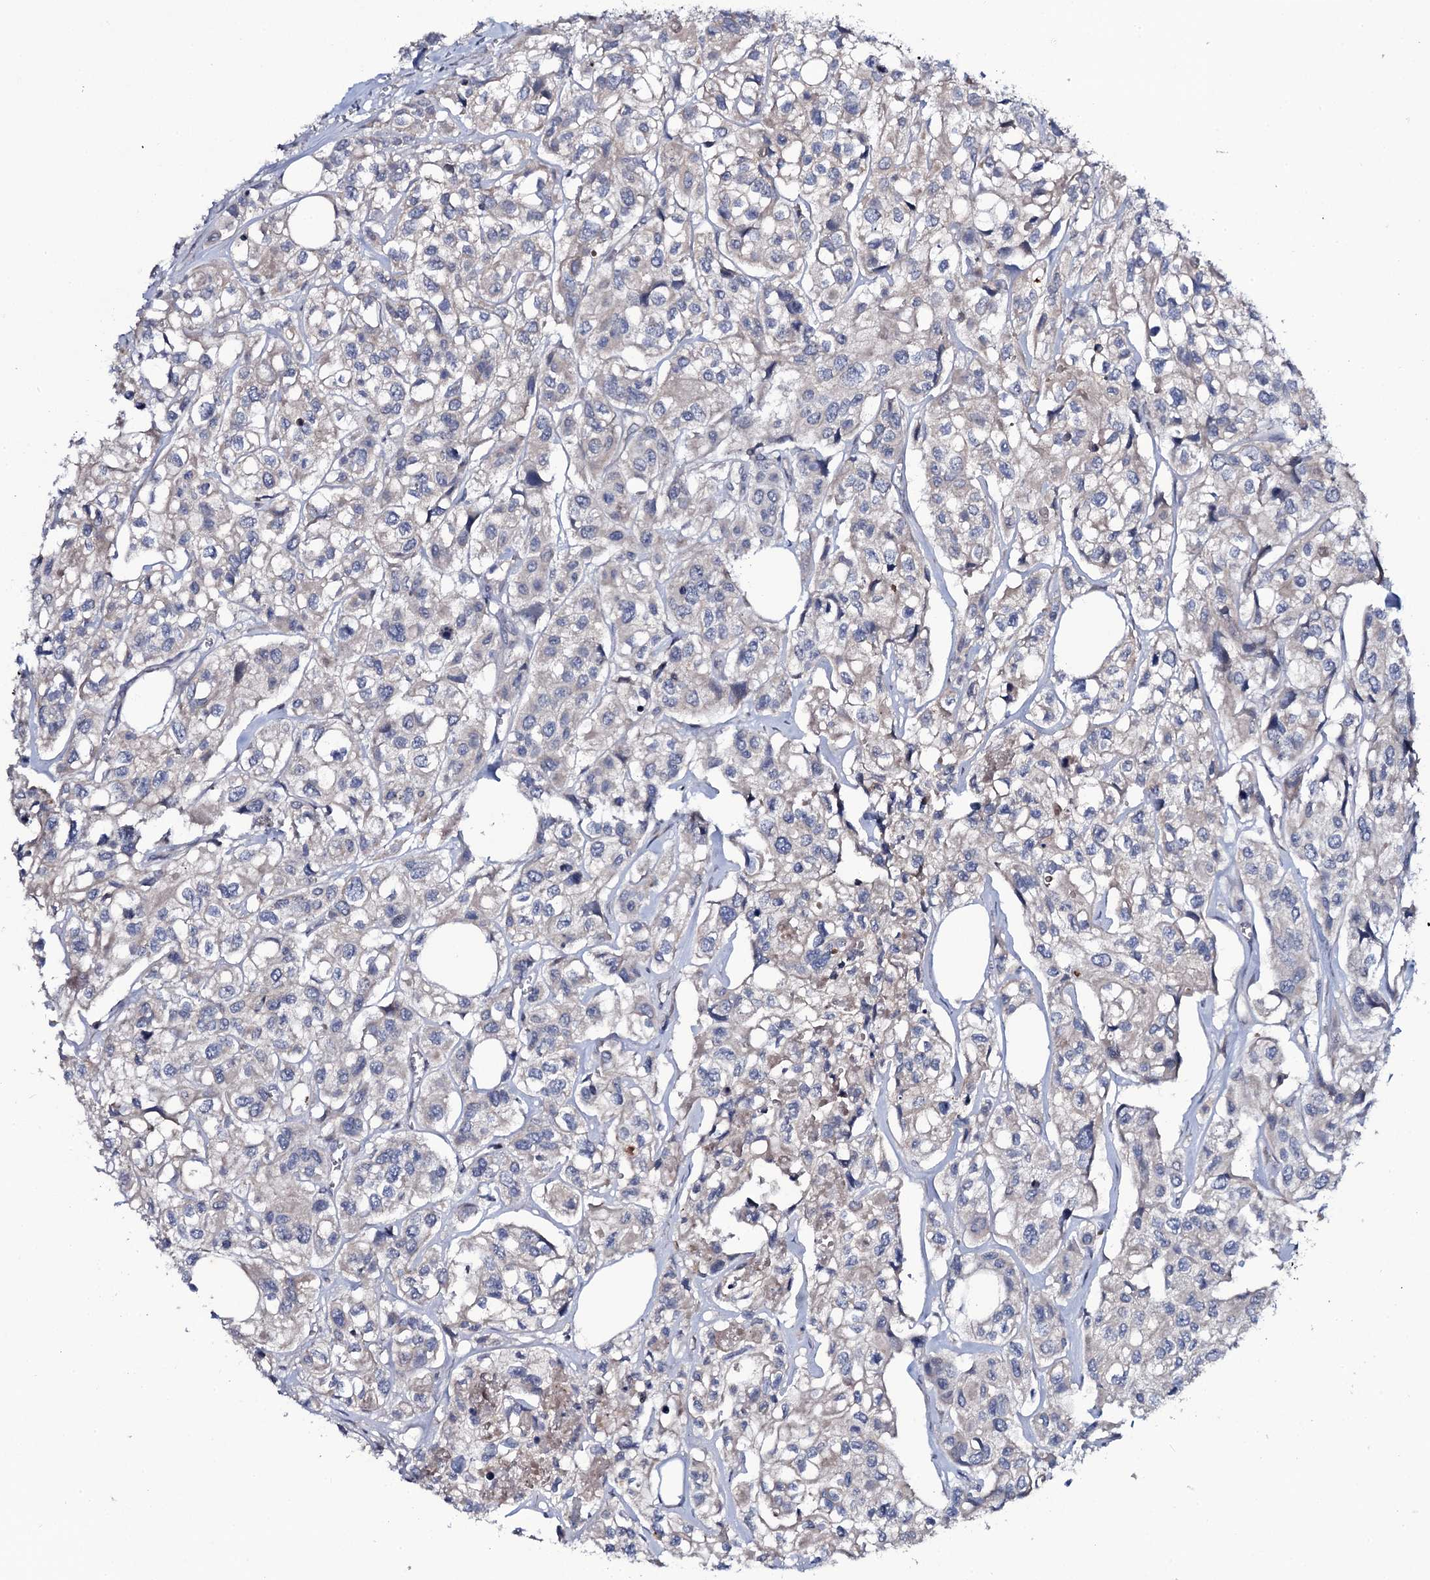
{"staining": {"intensity": "weak", "quantity": "25%-75%", "location": "cytoplasmic/membranous"}, "tissue": "urothelial cancer", "cell_type": "Tumor cells", "image_type": "cancer", "snomed": [{"axis": "morphology", "description": "Urothelial carcinoma, High grade"}, {"axis": "topography", "description": "Urinary bladder"}], "caption": "This histopathology image demonstrates urothelial carcinoma (high-grade) stained with immunohistochemistry (IHC) to label a protein in brown. The cytoplasmic/membranous of tumor cells show weak positivity for the protein. Nuclei are counter-stained blue.", "gene": "SNAP23", "patient": {"sex": "male", "age": 67}}